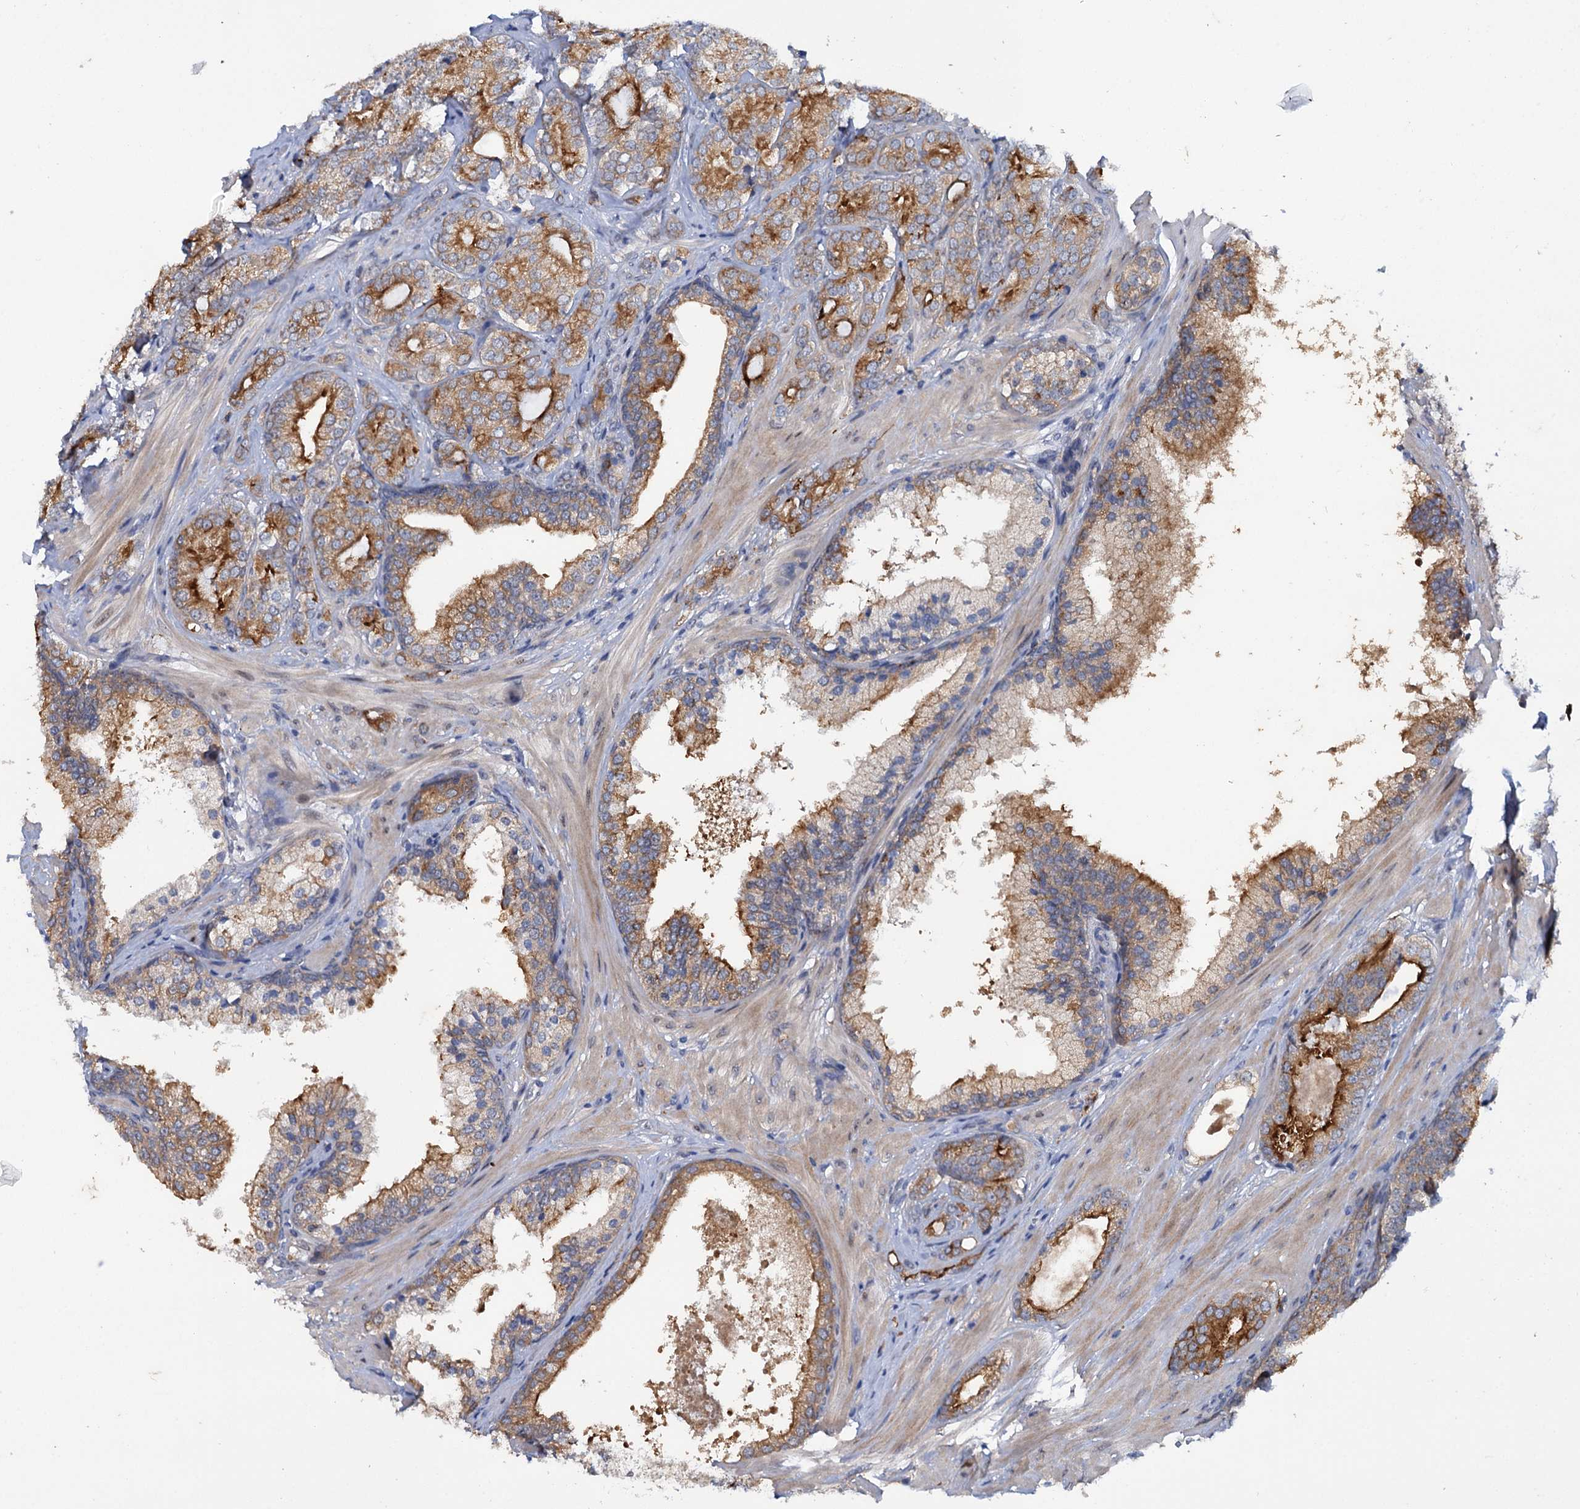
{"staining": {"intensity": "strong", "quantity": "25%-75%", "location": "cytoplasmic/membranous"}, "tissue": "prostate cancer", "cell_type": "Tumor cells", "image_type": "cancer", "snomed": [{"axis": "morphology", "description": "Adenocarcinoma, High grade"}, {"axis": "topography", "description": "Prostate"}], "caption": "DAB (3,3'-diaminobenzidine) immunohistochemical staining of prostate adenocarcinoma (high-grade) demonstrates strong cytoplasmic/membranous protein expression in about 25%-75% of tumor cells. The staining was performed using DAB, with brown indicating positive protein expression. Nuclei are stained blue with hematoxylin.", "gene": "MID1IP1", "patient": {"sex": "male", "age": 60}}